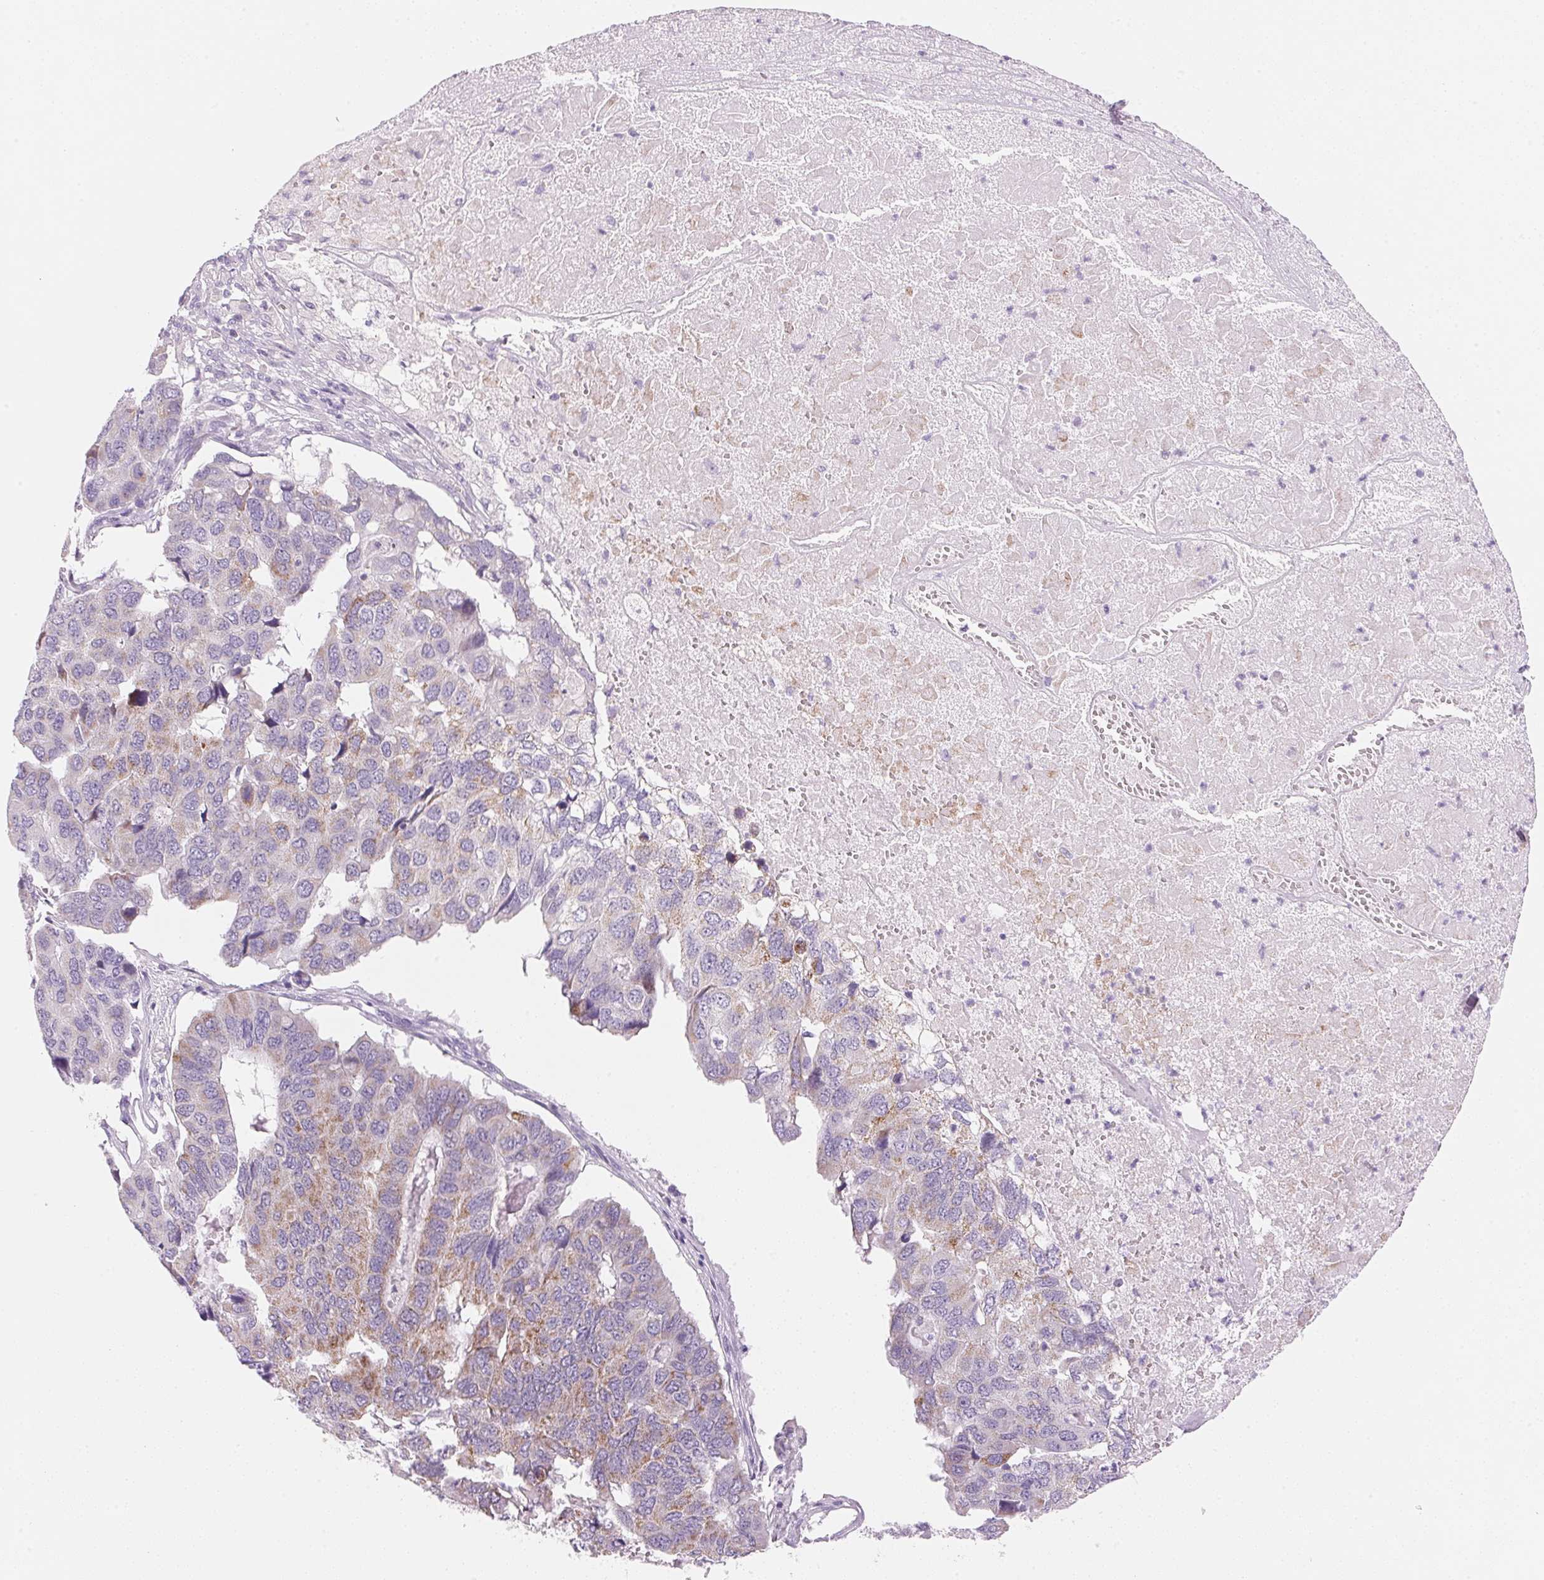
{"staining": {"intensity": "weak", "quantity": "<25%", "location": "cytoplasmic/membranous"}, "tissue": "pancreatic cancer", "cell_type": "Tumor cells", "image_type": "cancer", "snomed": [{"axis": "morphology", "description": "Adenocarcinoma, NOS"}, {"axis": "topography", "description": "Pancreas"}], "caption": "This is an immunohistochemistry image of human pancreatic adenocarcinoma. There is no expression in tumor cells.", "gene": "CYP11B1", "patient": {"sex": "male", "age": 50}}